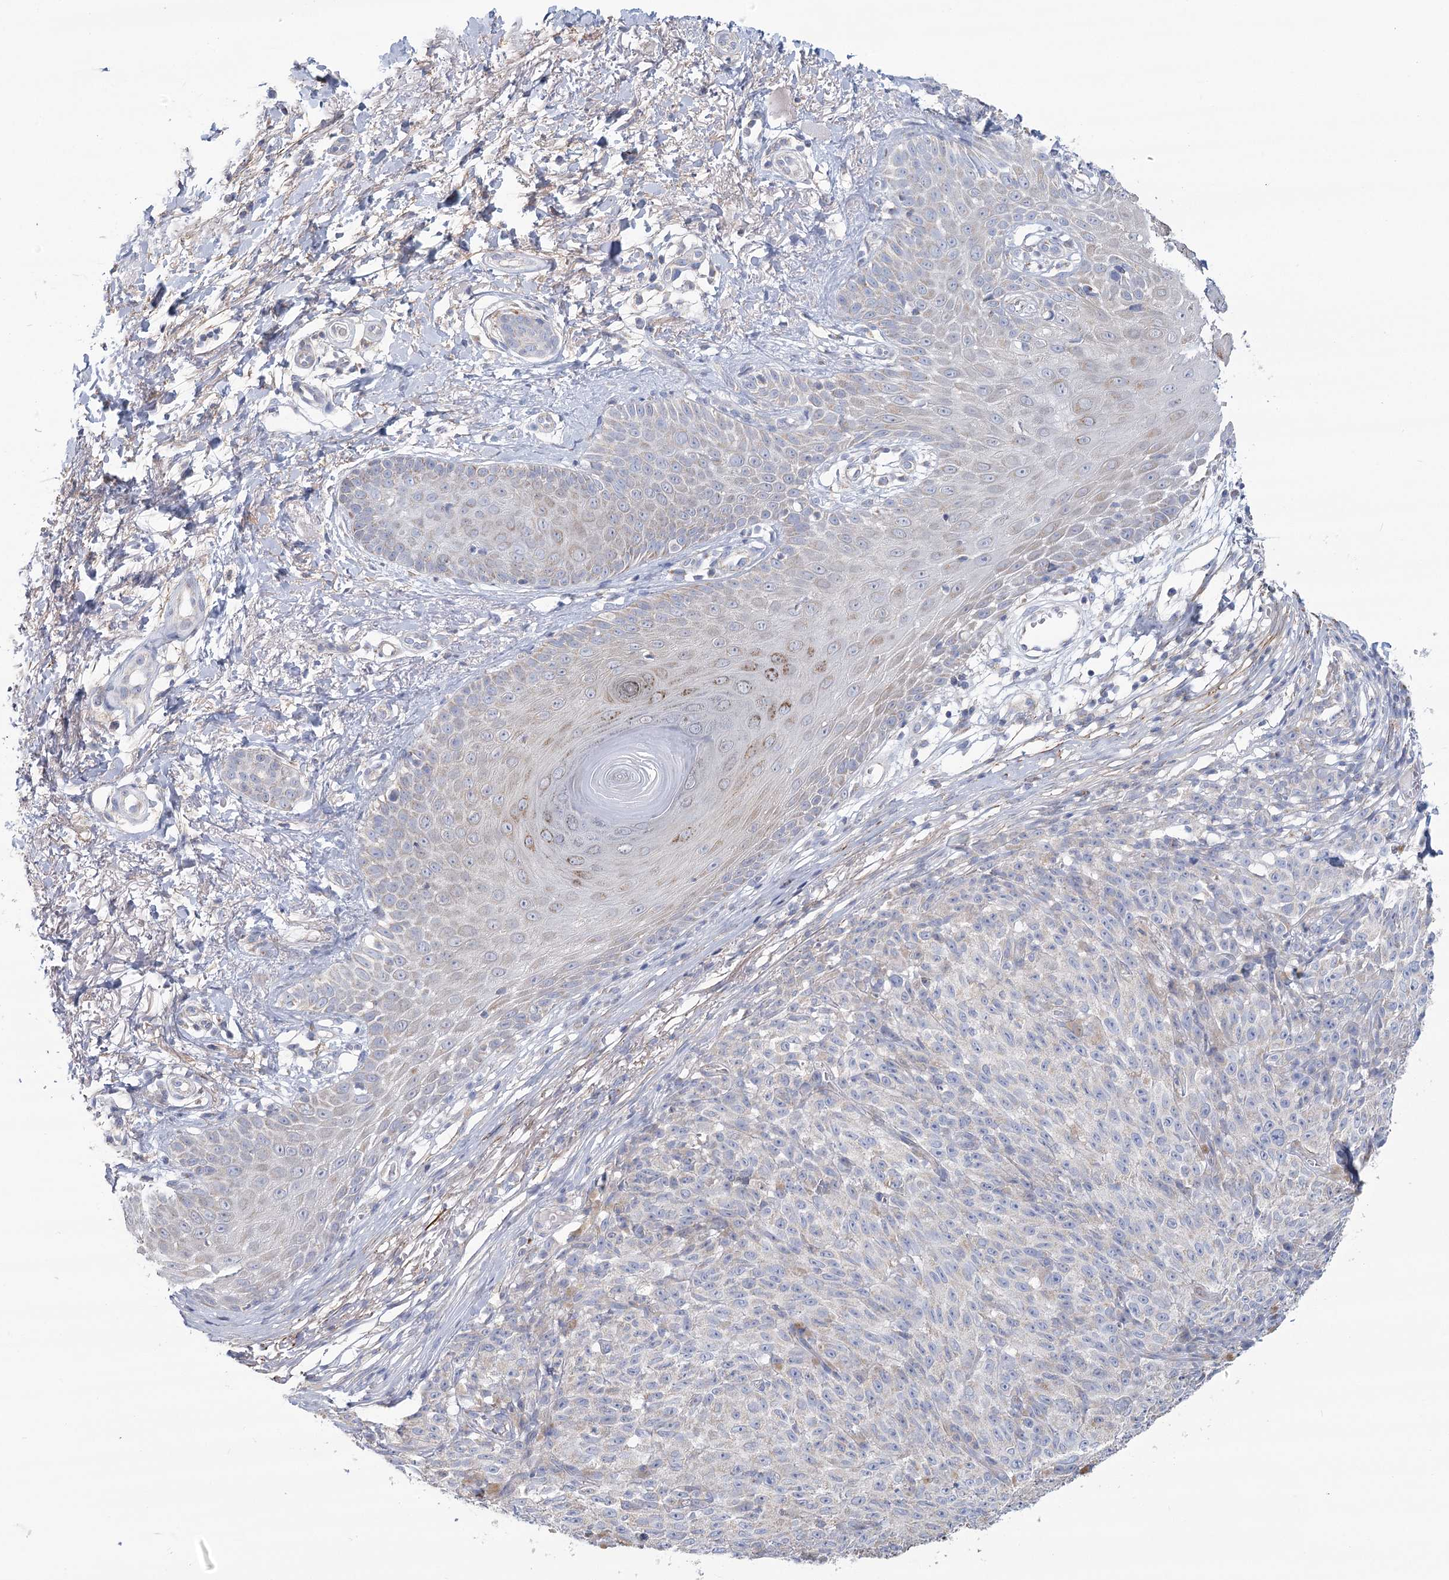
{"staining": {"intensity": "negative", "quantity": "none", "location": "none"}, "tissue": "melanoma", "cell_type": "Tumor cells", "image_type": "cancer", "snomed": [{"axis": "morphology", "description": "Malignant melanoma, NOS"}, {"axis": "topography", "description": "Skin"}], "caption": "Immunohistochemistry of human malignant melanoma reveals no expression in tumor cells.", "gene": "SNX7", "patient": {"sex": "female", "age": 82}}